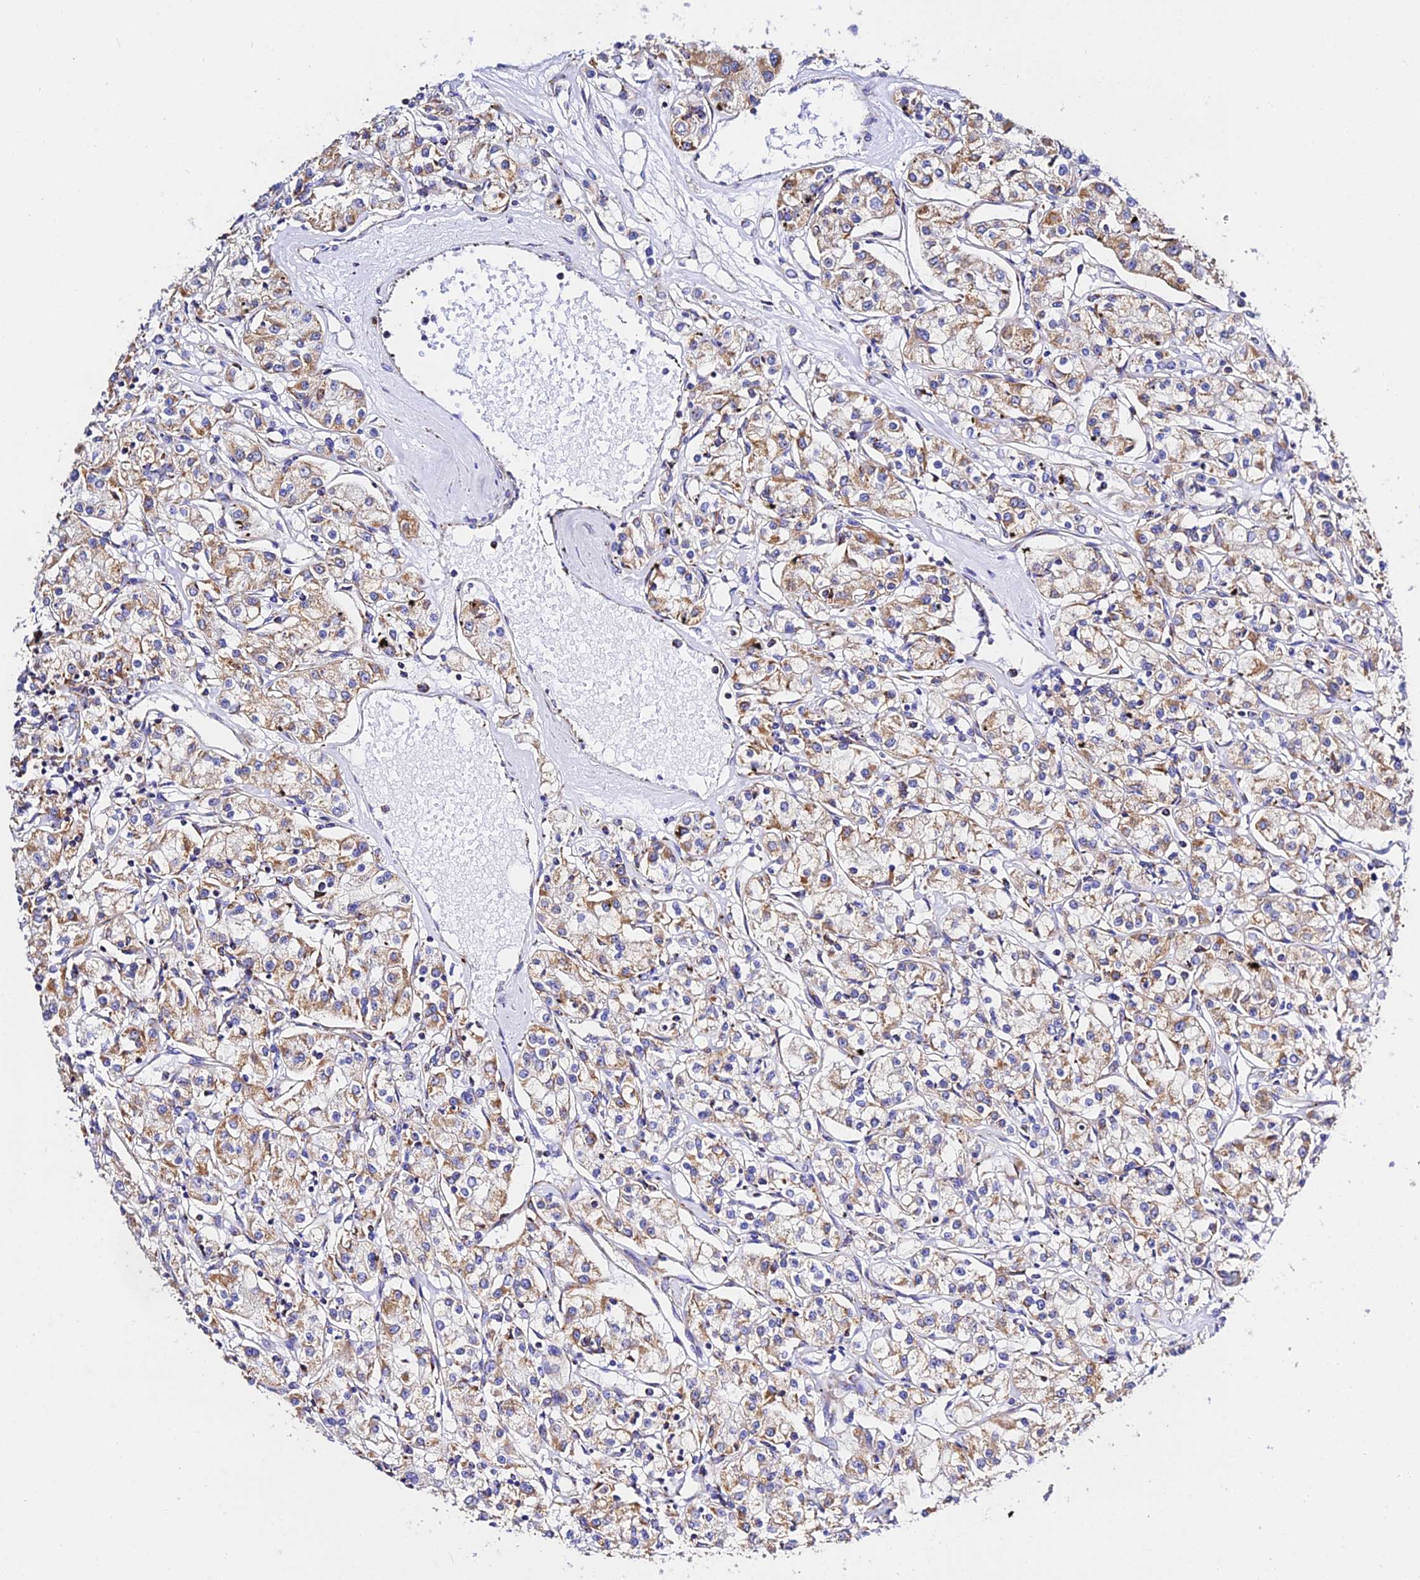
{"staining": {"intensity": "moderate", "quantity": "25%-75%", "location": "cytoplasmic/membranous"}, "tissue": "renal cancer", "cell_type": "Tumor cells", "image_type": "cancer", "snomed": [{"axis": "morphology", "description": "Adenocarcinoma, NOS"}, {"axis": "topography", "description": "Kidney"}], "caption": "Human adenocarcinoma (renal) stained with a brown dye reveals moderate cytoplasmic/membranous positive expression in approximately 25%-75% of tumor cells.", "gene": "ZNF573", "patient": {"sex": "female", "age": 59}}